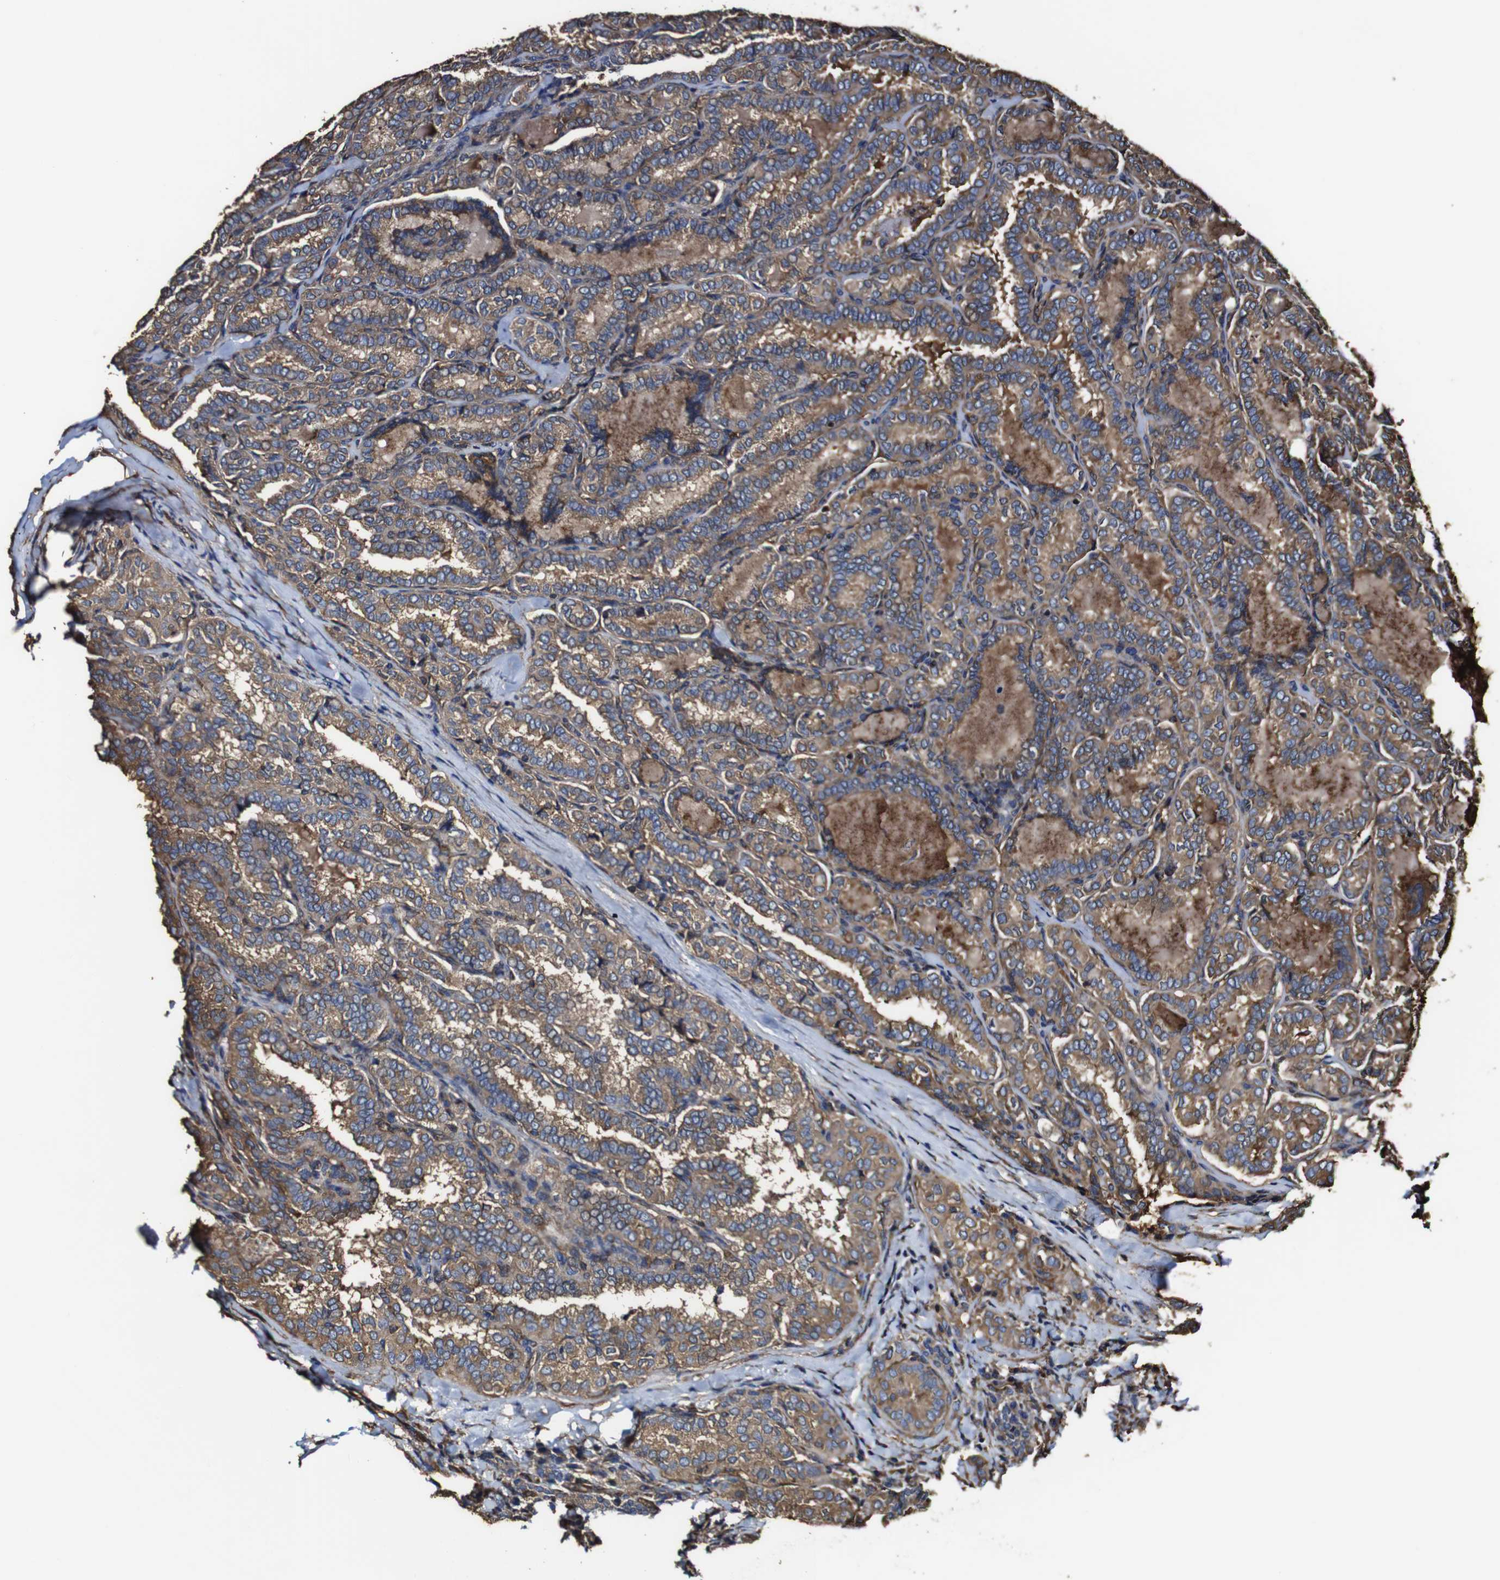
{"staining": {"intensity": "moderate", "quantity": ">75%", "location": "cytoplasmic/membranous"}, "tissue": "thyroid cancer", "cell_type": "Tumor cells", "image_type": "cancer", "snomed": [{"axis": "morphology", "description": "Normal tissue, NOS"}, {"axis": "morphology", "description": "Papillary adenocarcinoma, NOS"}, {"axis": "topography", "description": "Thyroid gland"}], "caption": "An image of thyroid cancer (papillary adenocarcinoma) stained for a protein displays moderate cytoplasmic/membranous brown staining in tumor cells.", "gene": "MSN", "patient": {"sex": "female", "age": 30}}